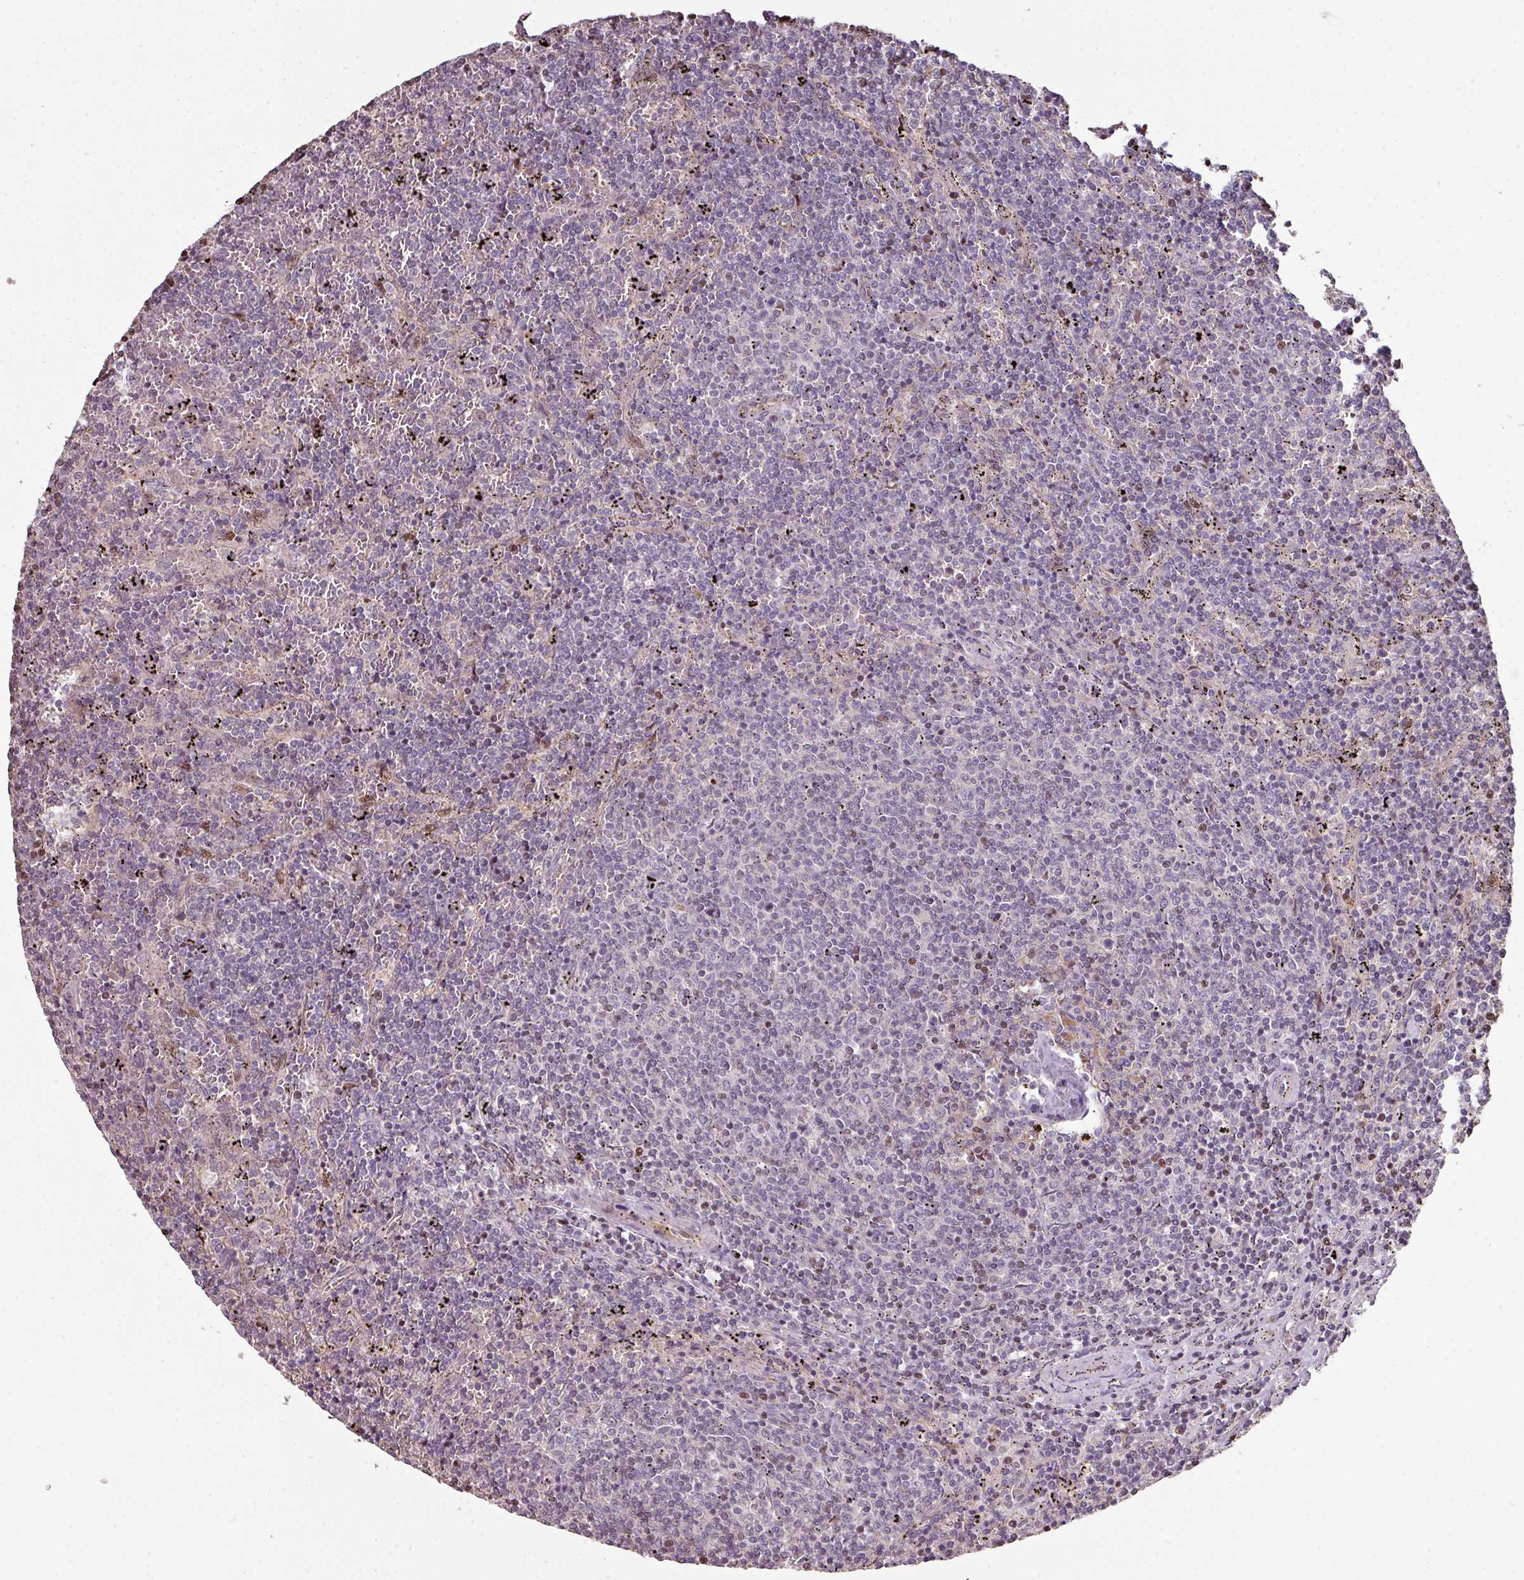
{"staining": {"intensity": "negative", "quantity": "none", "location": "none"}, "tissue": "lymphoma", "cell_type": "Tumor cells", "image_type": "cancer", "snomed": [{"axis": "morphology", "description": "Malignant lymphoma, non-Hodgkin's type, Low grade"}, {"axis": "topography", "description": "Spleen"}], "caption": "Tumor cells show no significant positivity in lymphoma.", "gene": "ANO9", "patient": {"sex": "female", "age": 50}}